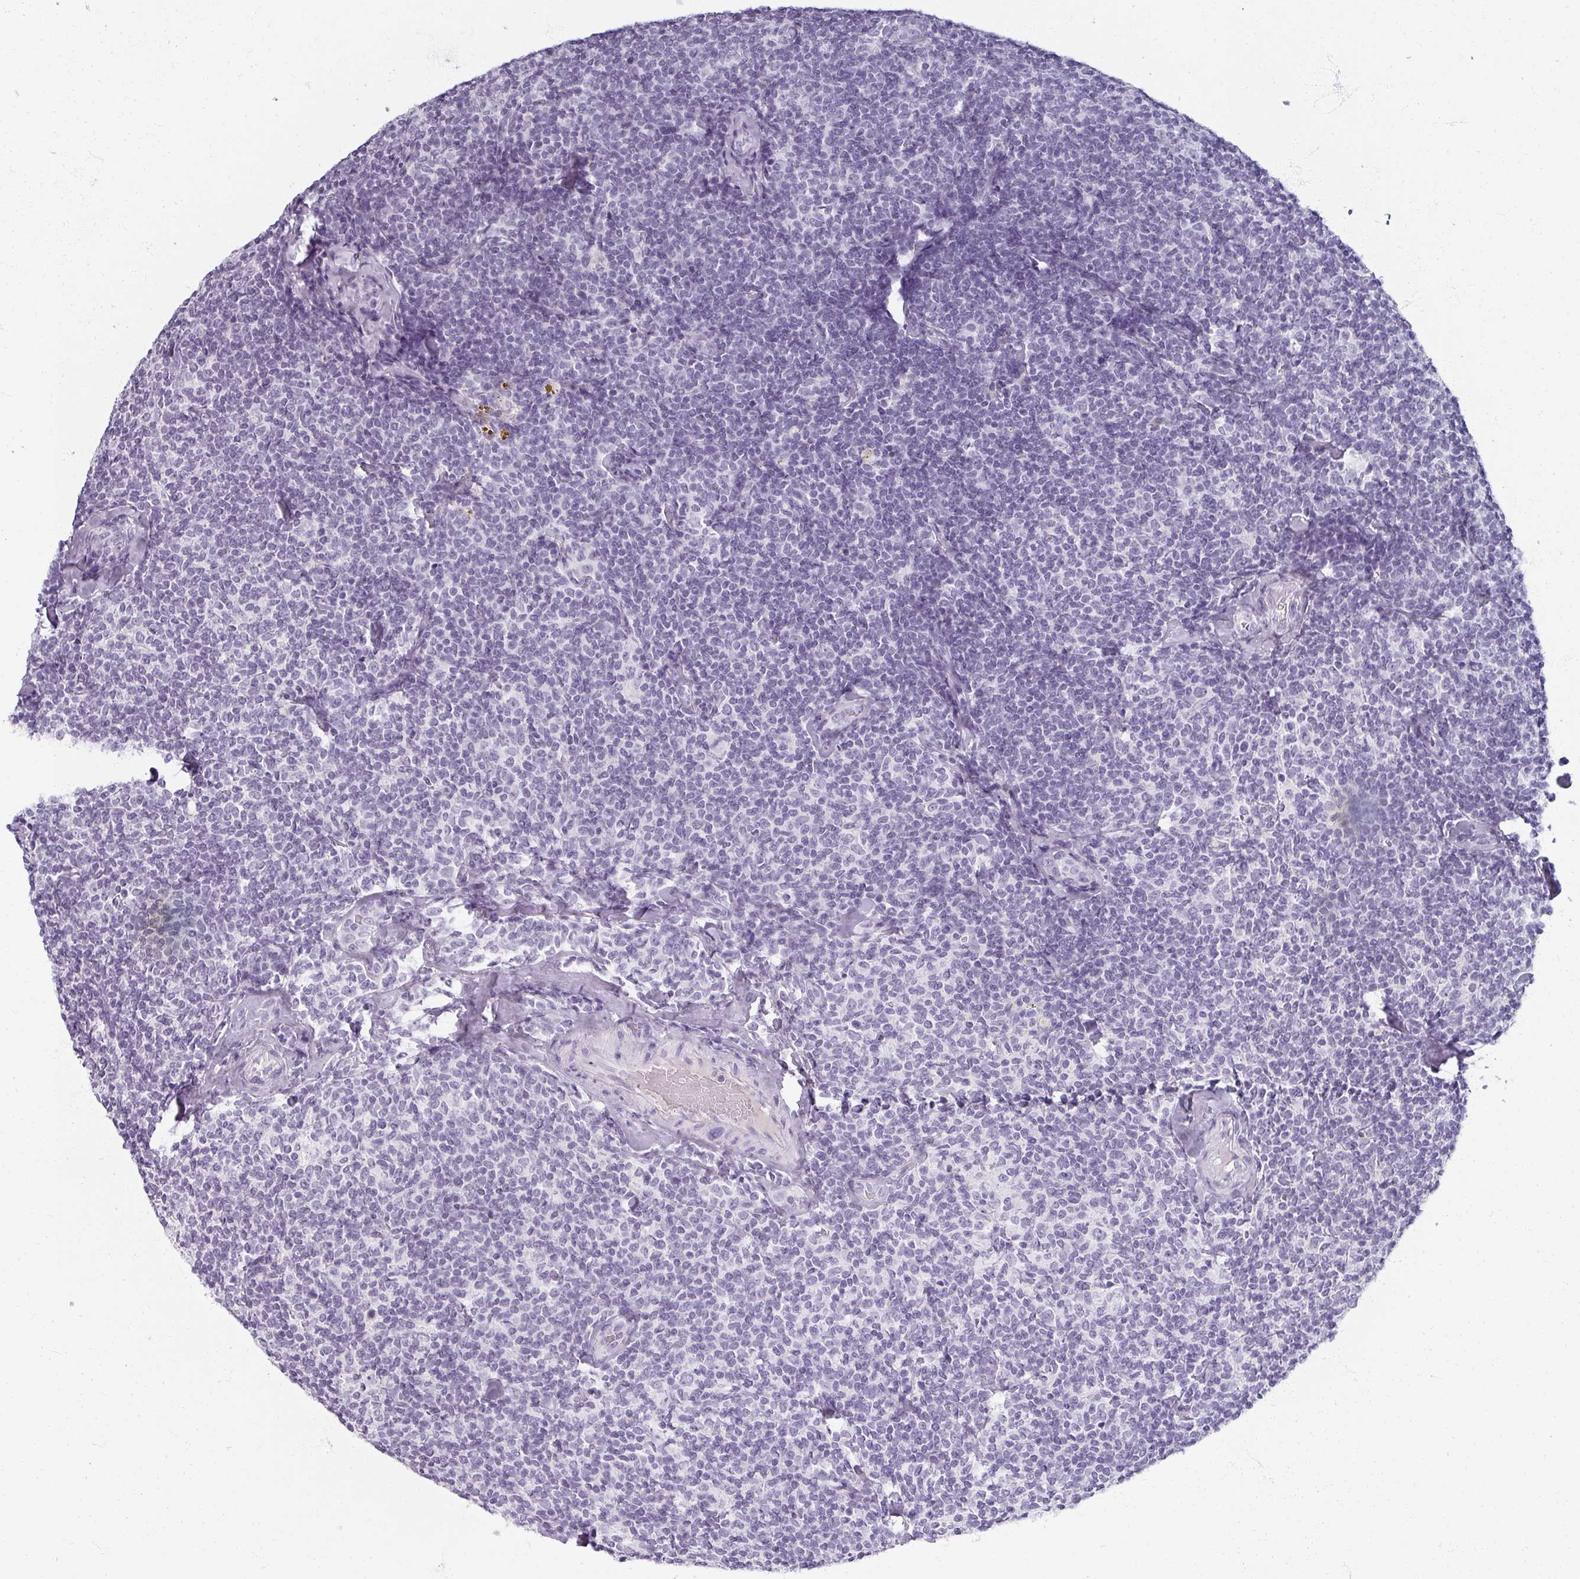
{"staining": {"intensity": "negative", "quantity": "none", "location": "none"}, "tissue": "lymphoma", "cell_type": "Tumor cells", "image_type": "cancer", "snomed": [{"axis": "morphology", "description": "Malignant lymphoma, non-Hodgkin's type, Low grade"}, {"axis": "topography", "description": "Lymph node"}], "caption": "Immunohistochemistry (IHC) histopathology image of neoplastic tissue: human lymphoma stained with DAB reveals no significant protein positivity in tumor cells.", "gene": "REG3G", "patient": {"sex": "female", "age": 56}}